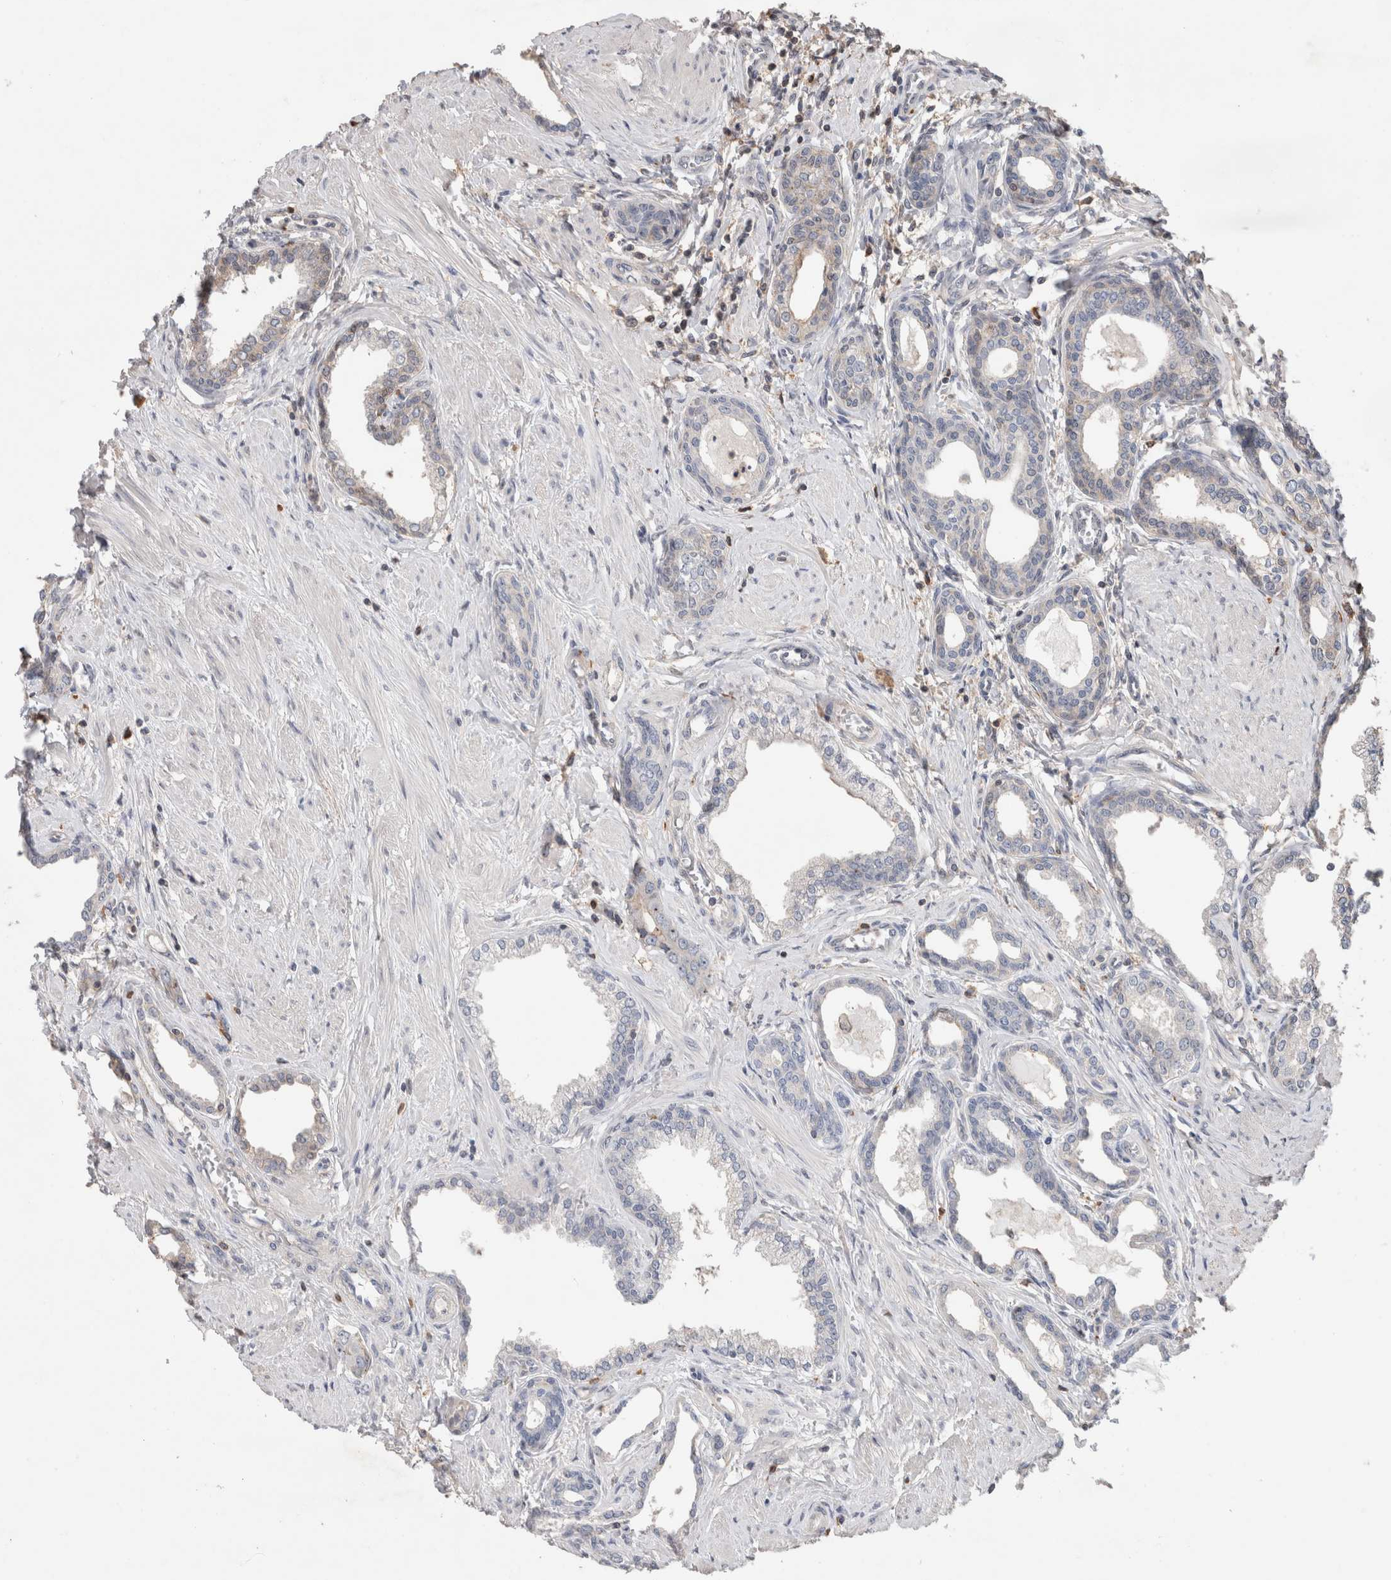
{"staining": {"intensity": "negative", "quantity": "none", "location": "none"}, "tissue": "prostate cancer", "cell_type": "Tumor cells", "image_type": "cancer", "snomed": [{"axis": "morphology", "description": "Adenocarcinoma, High grade"}, {"axis": "topography", "description": "Prostate"}], "caption": "Immunohistochemical staining of prostate high-grade adenocarcinoma reveals no significant staining in tumor cells.", "gene": "TRIM5", "patient": {"sex": "male", "age": 52}}